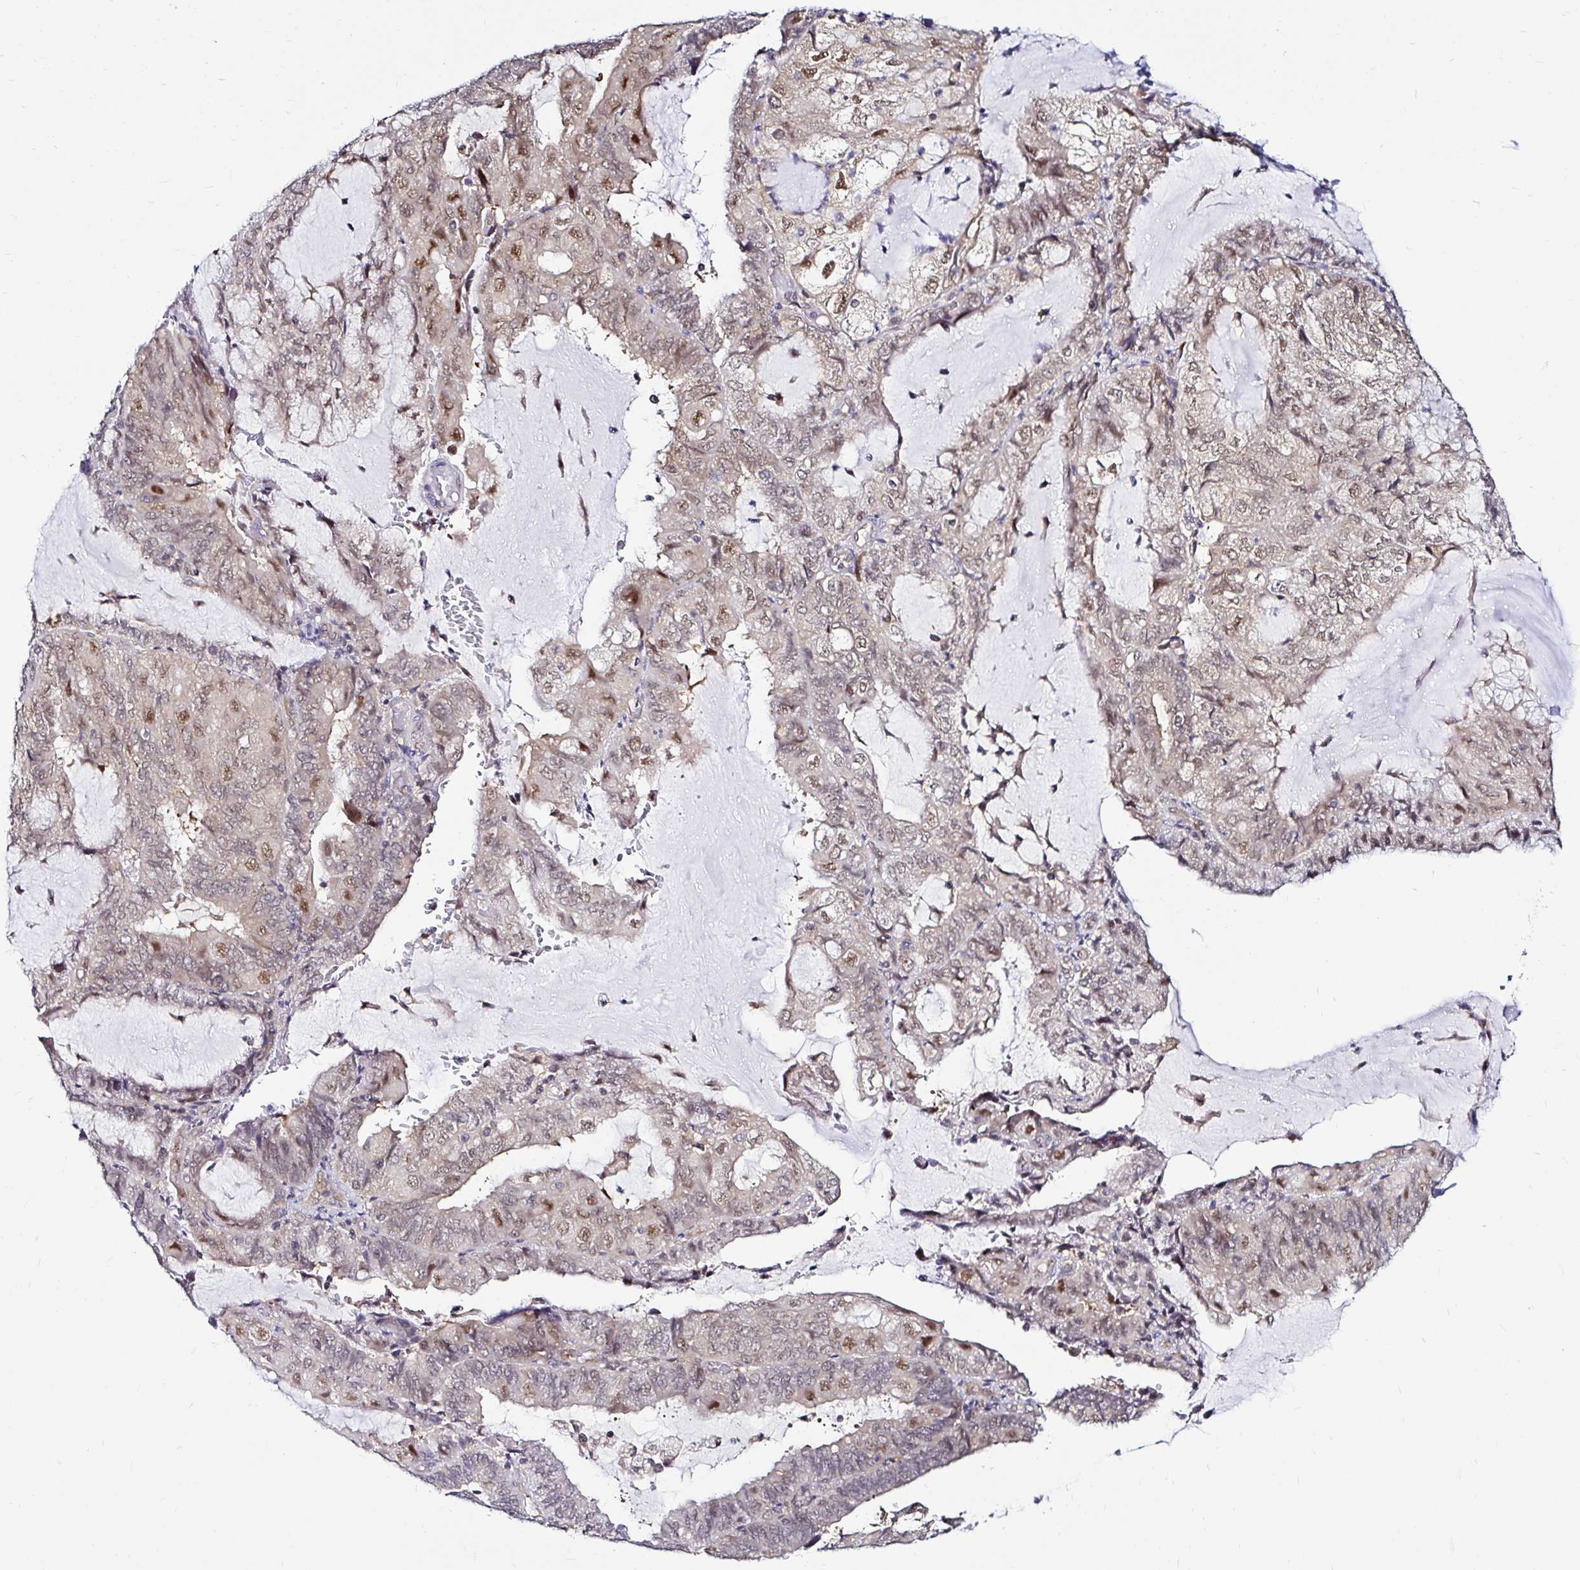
{"staining": {"intensity": "moderate", "quantity": "<25%", "location": "nuclear"}, "tissue": "endometrial cancer", "cell_type": "Tumor cells", "image_type": "cancer", "snomed": [{"axis": "morphology", "description": "Adenocarcinoma, NOS"}, {"axis": "topography", "description": "Endometrium"}], "caption": "Immunohistochemical staining of human endometrial cancer (adenocarcinoma) demonstrates low levels of moderate nuclear protein expression in about <25% of tumor cells.", "gene": "PSMD3", "patient": {"sex": "female", "age": 81}}